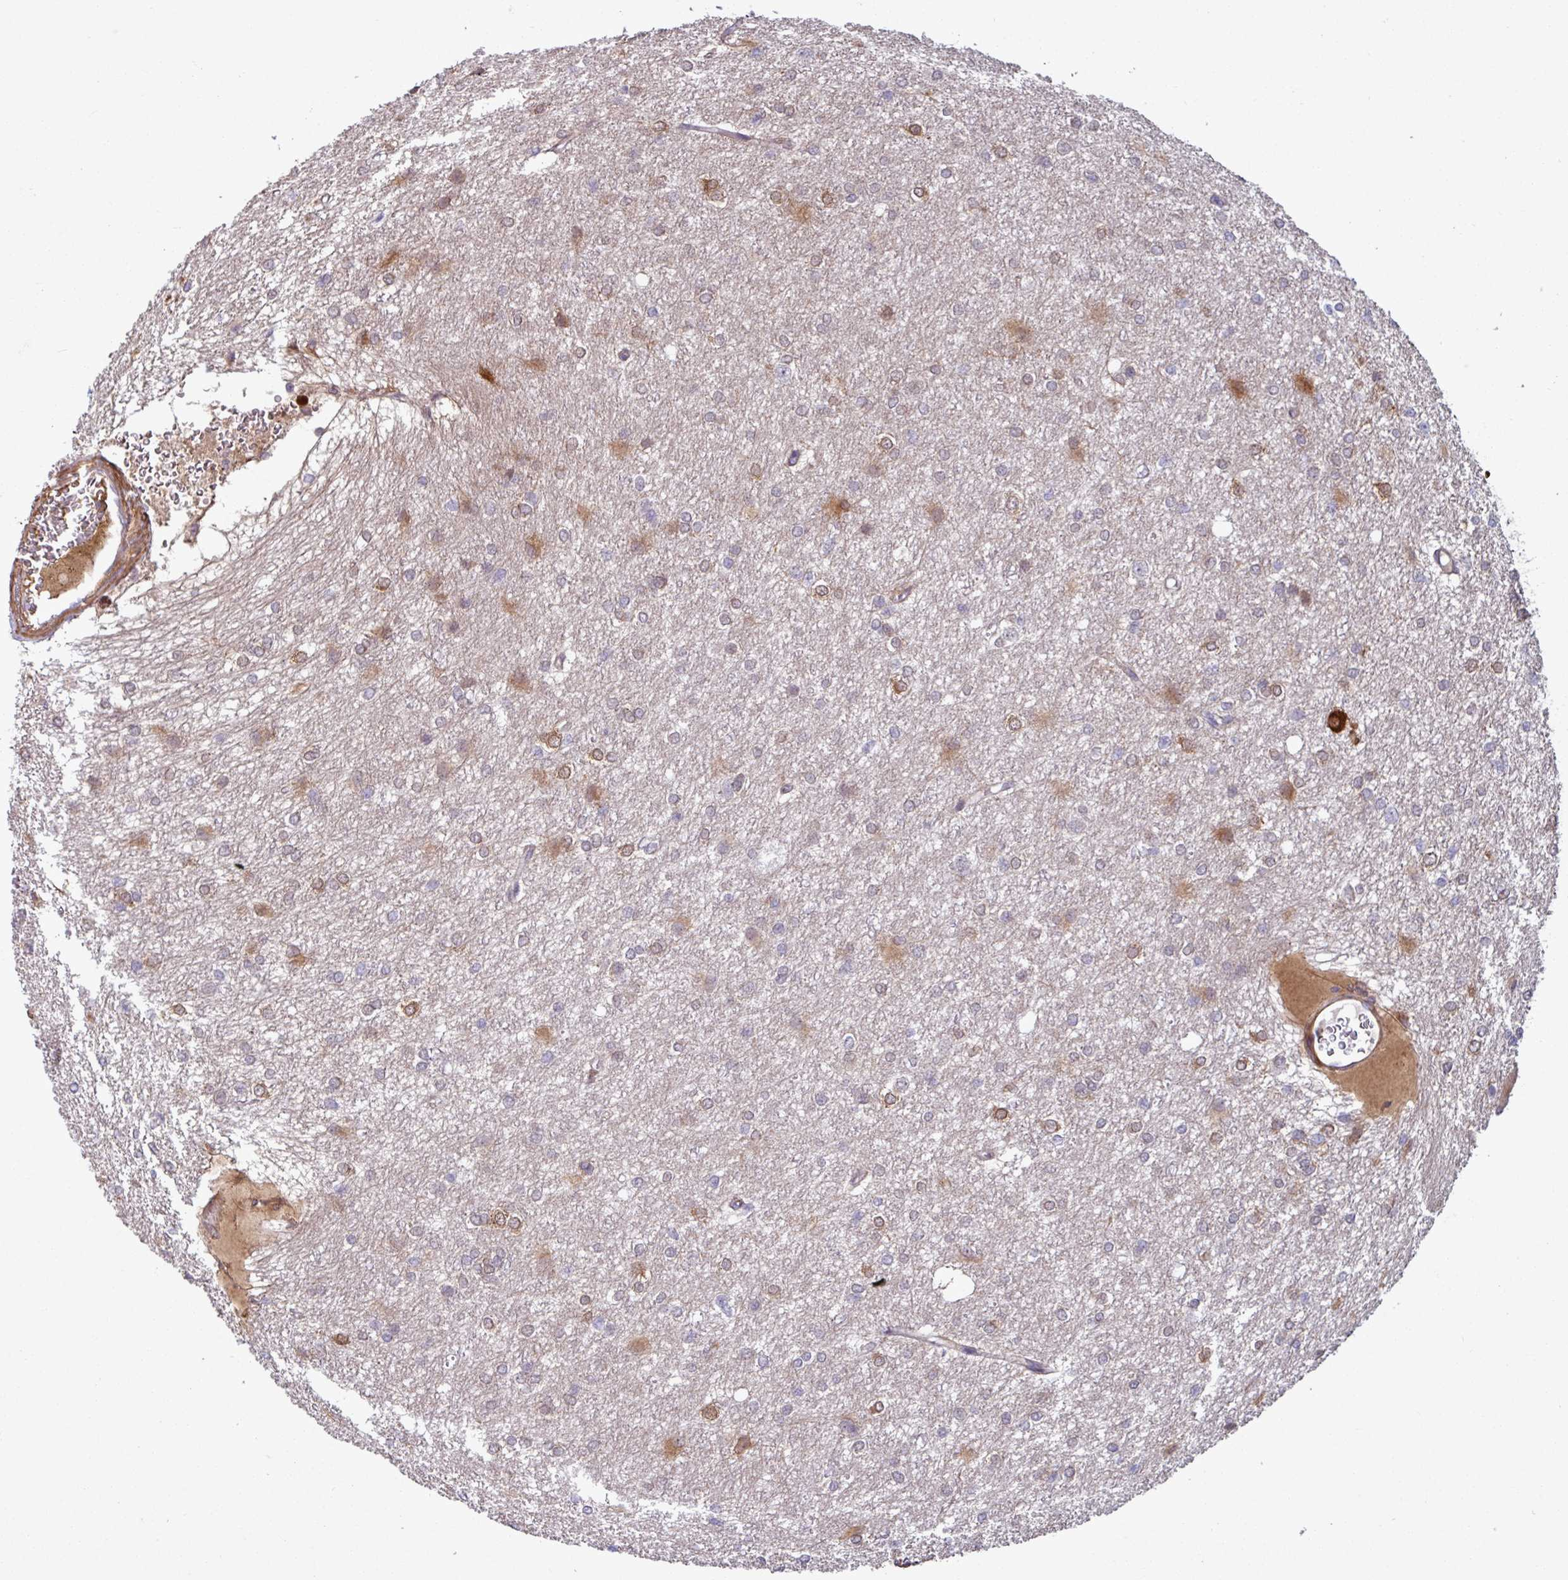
{"staining": {"intensity": "moderate", "quantity": "25%-75%", "location": "cytoplasmic/membranous"}, "tissue": "glioma", "cell_type": "Tumor cells", "image_type": "cancer", "snomed": [{"axis": "morphology", "description": "Glioma, malignant, High grade"}, {"axis": "topography", "description": "Brain"}], "caption": "Protein expression analysis of human glioma reveals moderate cytoplasmic/membranous expression in approximately 25%-75% of tumor cells.", "gene": "PCED1A", "patient": {"sex": "female", "age": 50}}